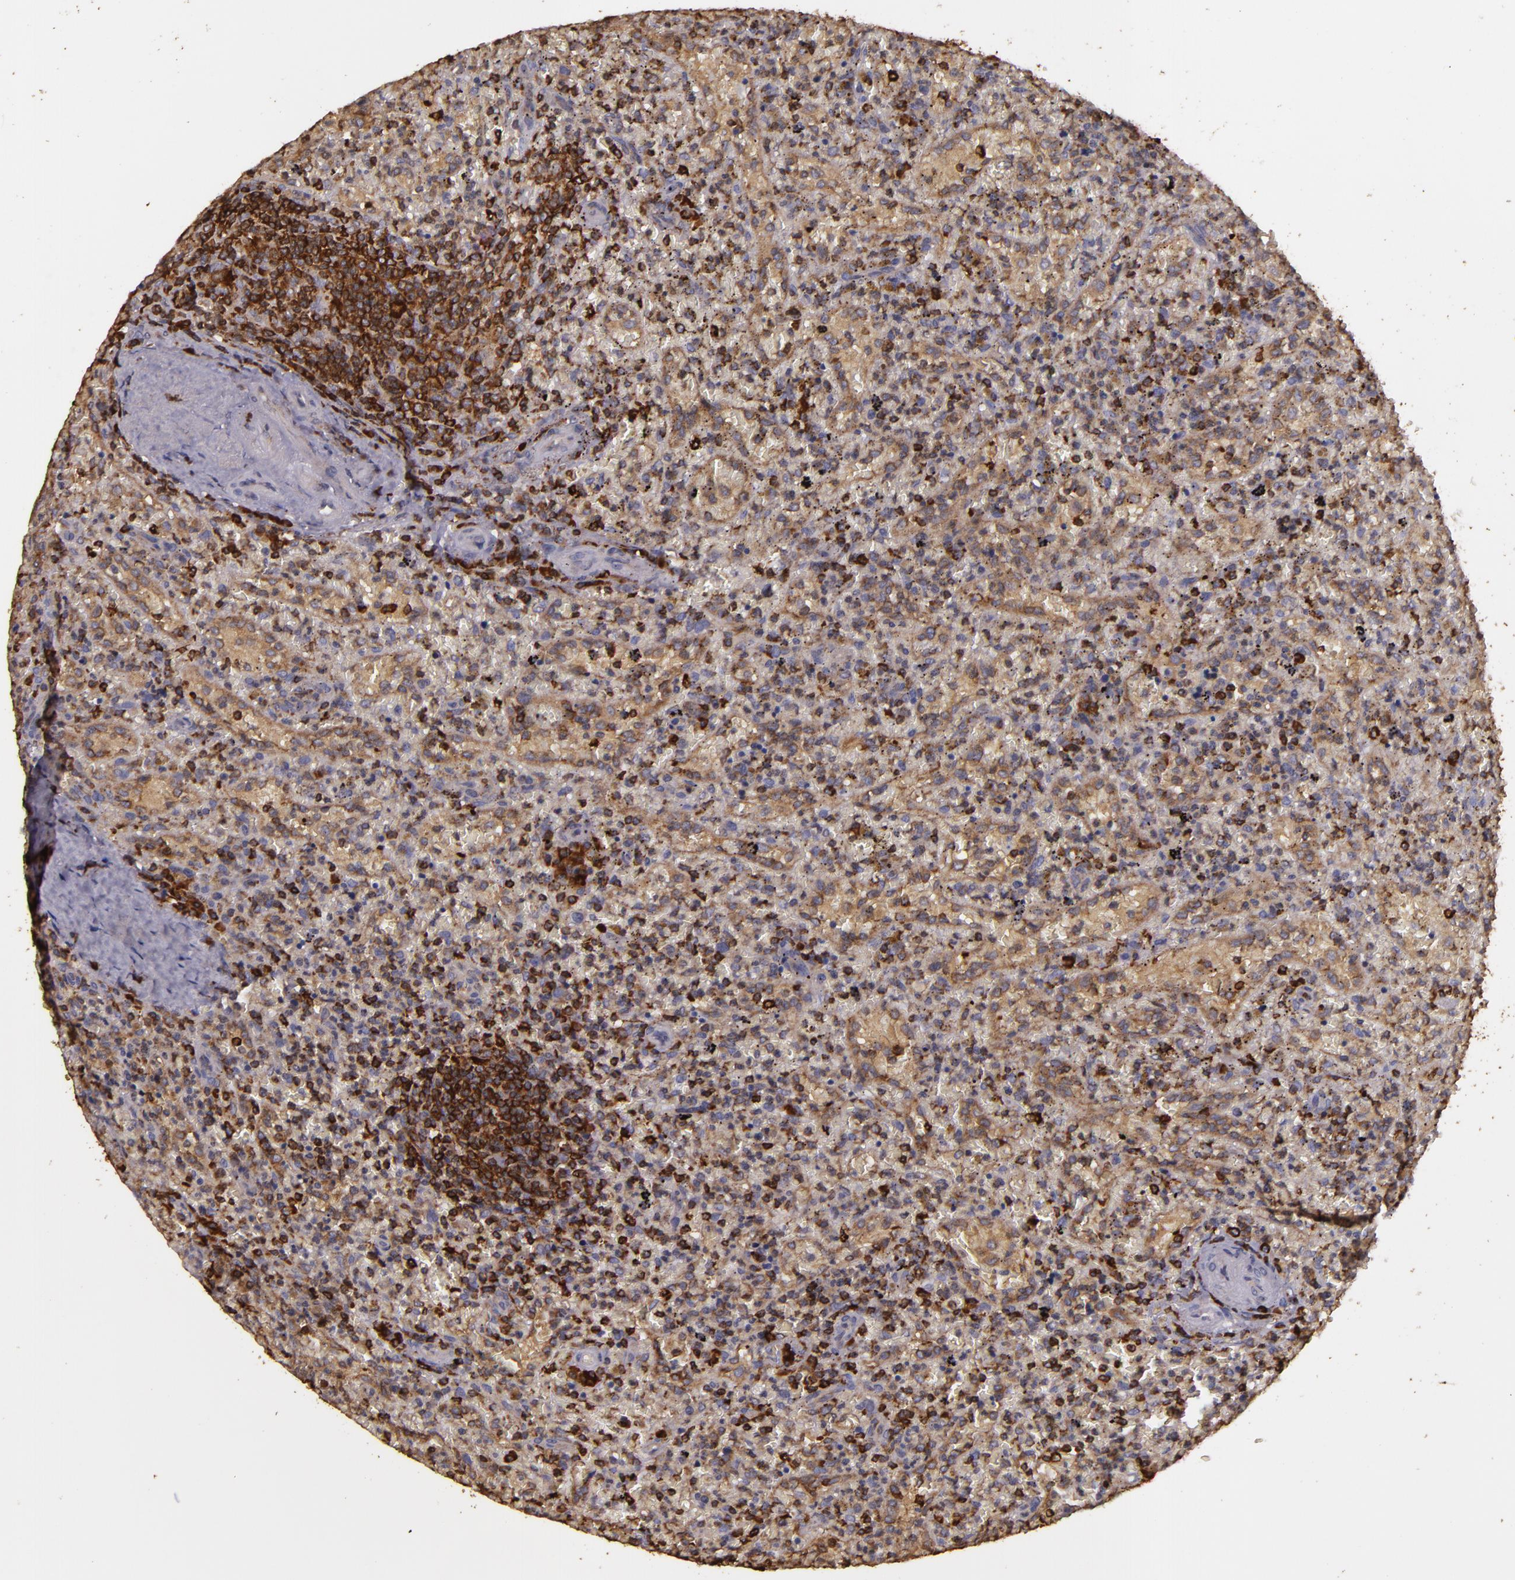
{"staining": {"intensity": "strong", "quantity": "25%-75%", "location": "cytoplasmic/membranous"}, "tissue": "lymphoma", "cell_type": "Tumor cells", "image_type": "cancer", "snomed": [{"axis": "morphology", "description": "Malignant lymphoma, non-Hodgkin's type, High grade"}, {"axis": "topography", "description": "Spleen"}, {"axis": "topography", "description": "Lymph node"}], "caption": "Protein staining demonstrates strong cytoplasmic/membranous positivity in approximately 25%-75% of tumor cells in high-grade malignant lymphoma, non-Hodgkin's type. (Brightfield microscopy of DAB IHC at high magnification).", "gene": "SLC9A3R1", "patient": {"sex": "female", "age": 70}}